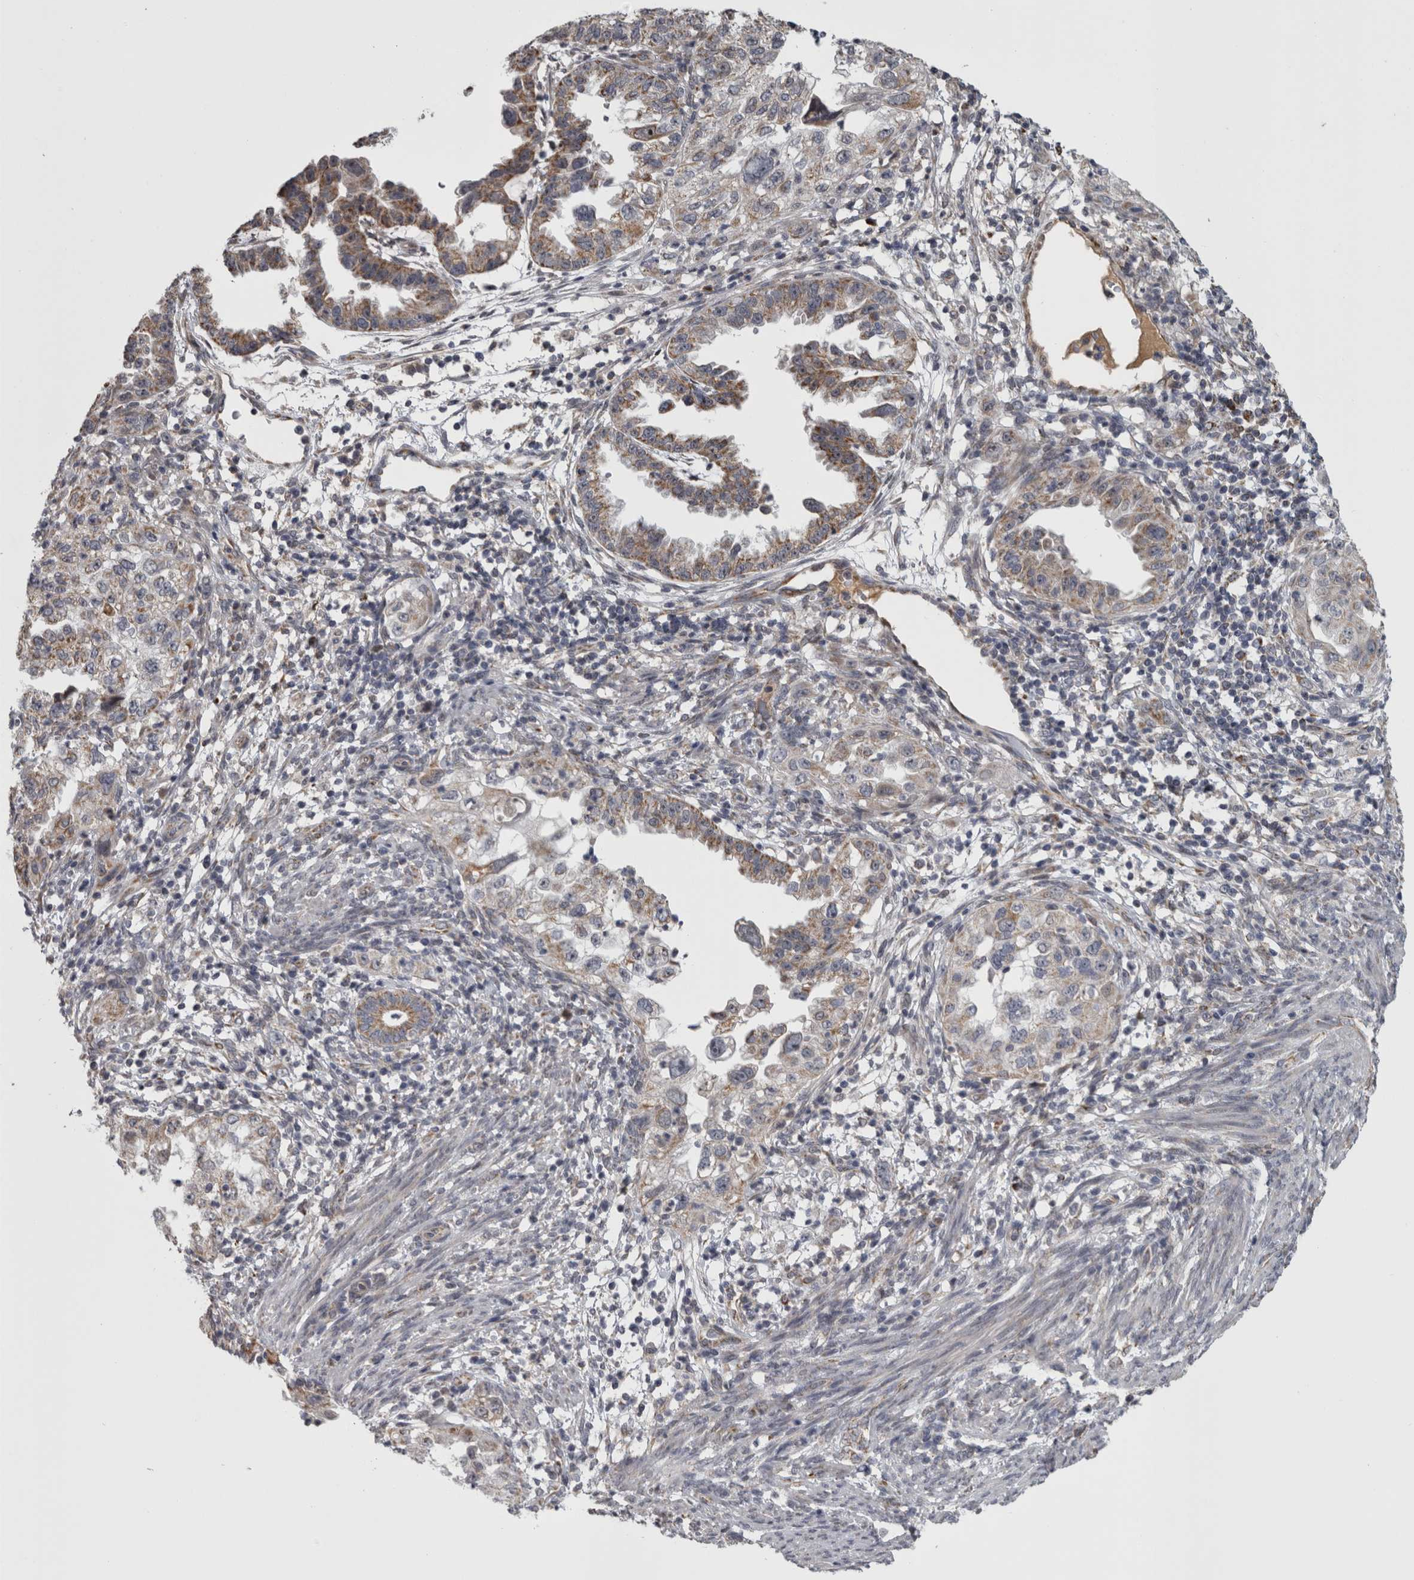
{"staining": {"intensity": "moderate", "quantity": "25%-75%", "location": "cytoplasmic/membranous"}, "tissue": "endometrial cancer", "cell_type": "Tumor cells", "image_type": "cancer", "snomed": [{"axis": "morphology", "description": "Adenocarcinoma, NOS"}, {"axis": "topography", "description": "Endometrium"}], "caption": "High-power microscopy captured an immunohistochemistry (IHC) micrograph of endometrial adenocarcinoma, revealing moderate cytoplasmic/membranous staining in about 25%-75% of tumor cells.", "gene": "DBT", "patient": {"sex": "female", "age": 85}}